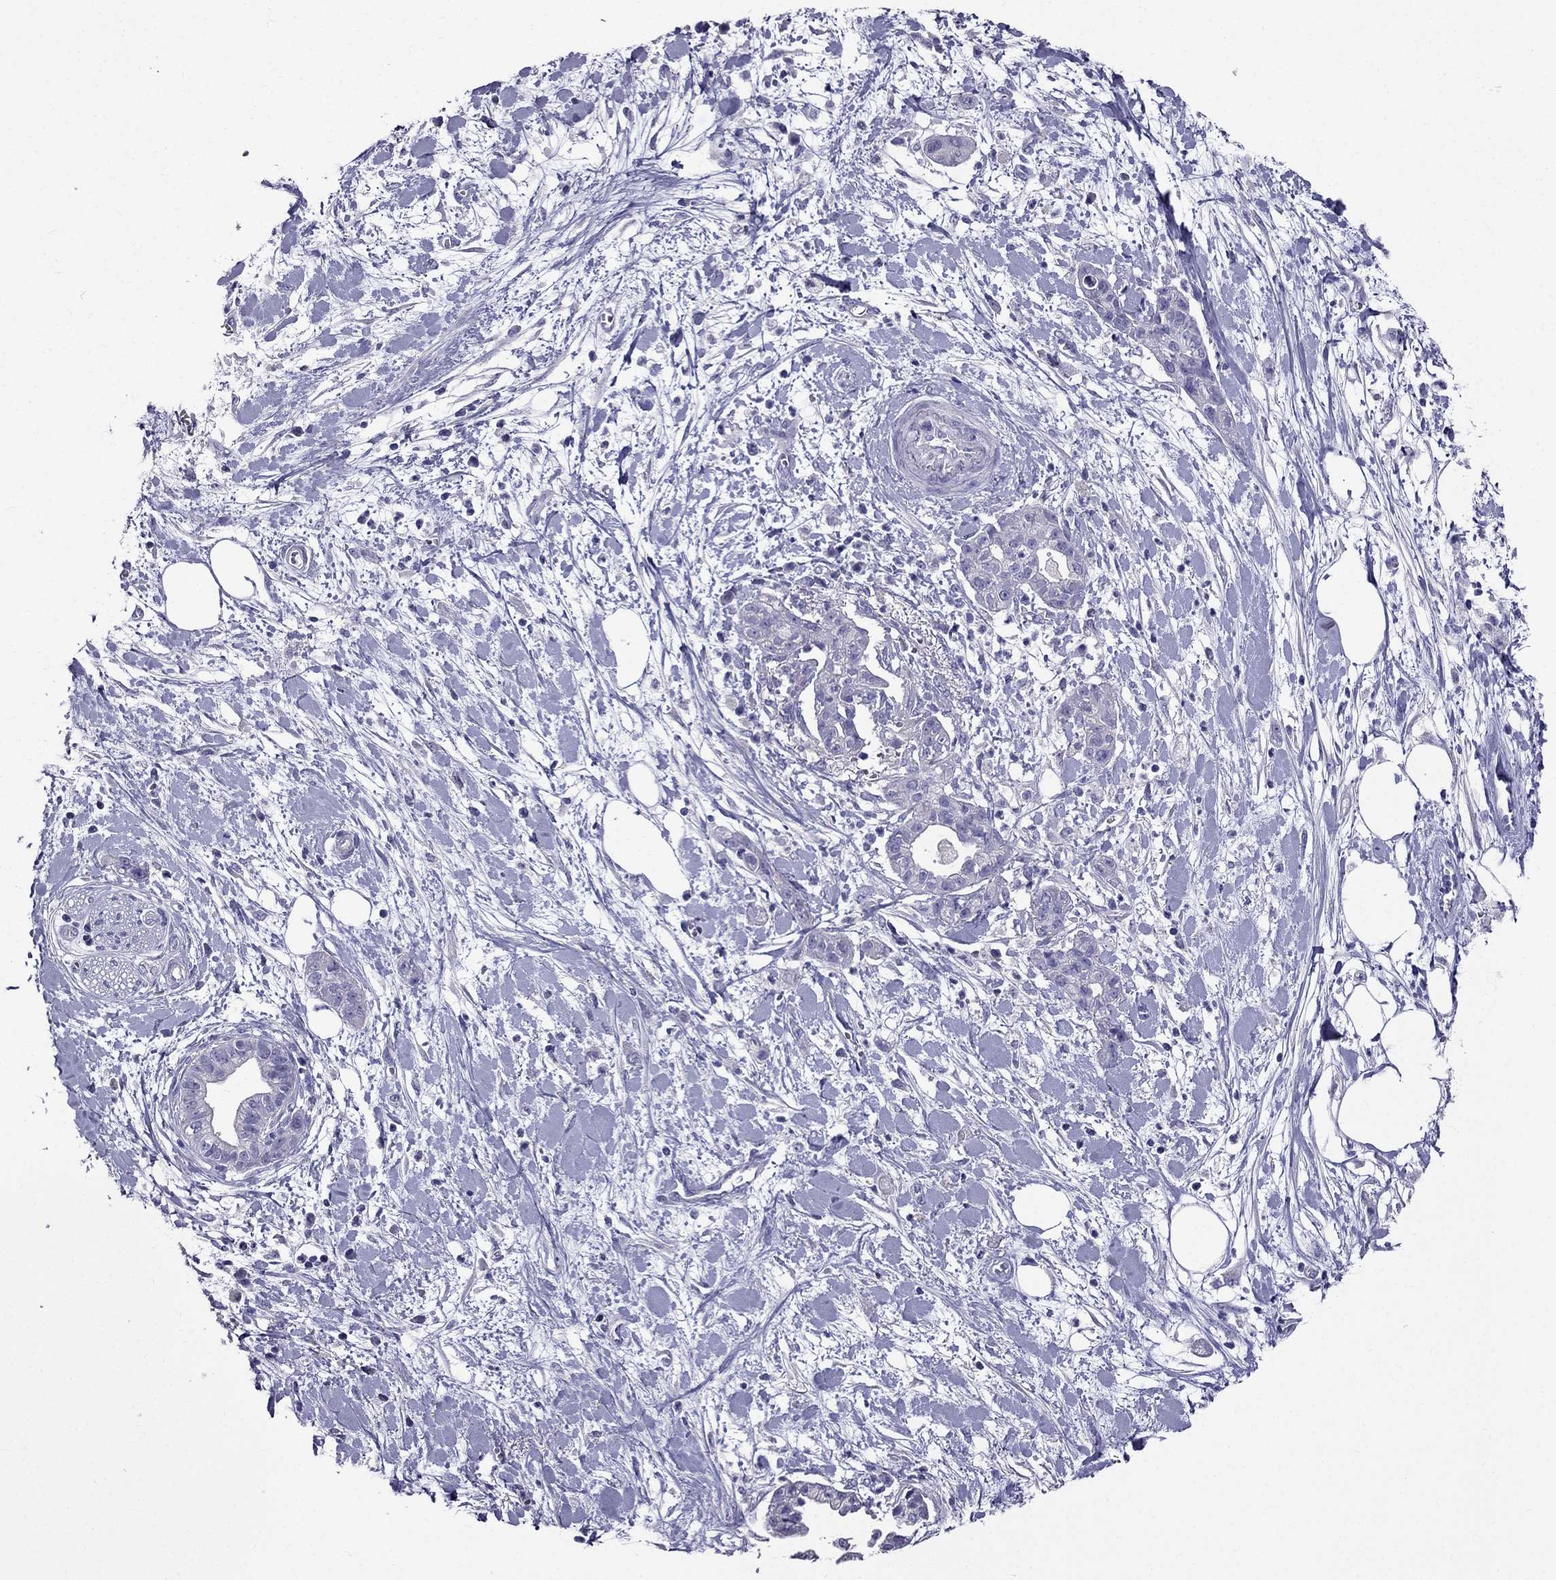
{"staining": {"intensity": "negative", "quantity": "none", "location": "none"}, "tissue": "pancreatic cancer", "cell_type": "Tumor cells", "image_type": "cancer", "snomed": [{"axis": "morphology", "description": "Normal tissue, NOS"}, {"axis": "morphology", "description": "Adenocarcinoma, NOS"}, {"axis": "topography", "description": "Lymph node"}, {"axis": "topography", "description": "Pancreas"}], "caption": "Immunohistochemistry photomicrograph of human pancreatic cancer (adenocarcinoma) stained for a protein (brown), which reveals no positivity in tumor cells.", "gene": "ZNF541", "patient": {"sex": "female", "age": 58}}